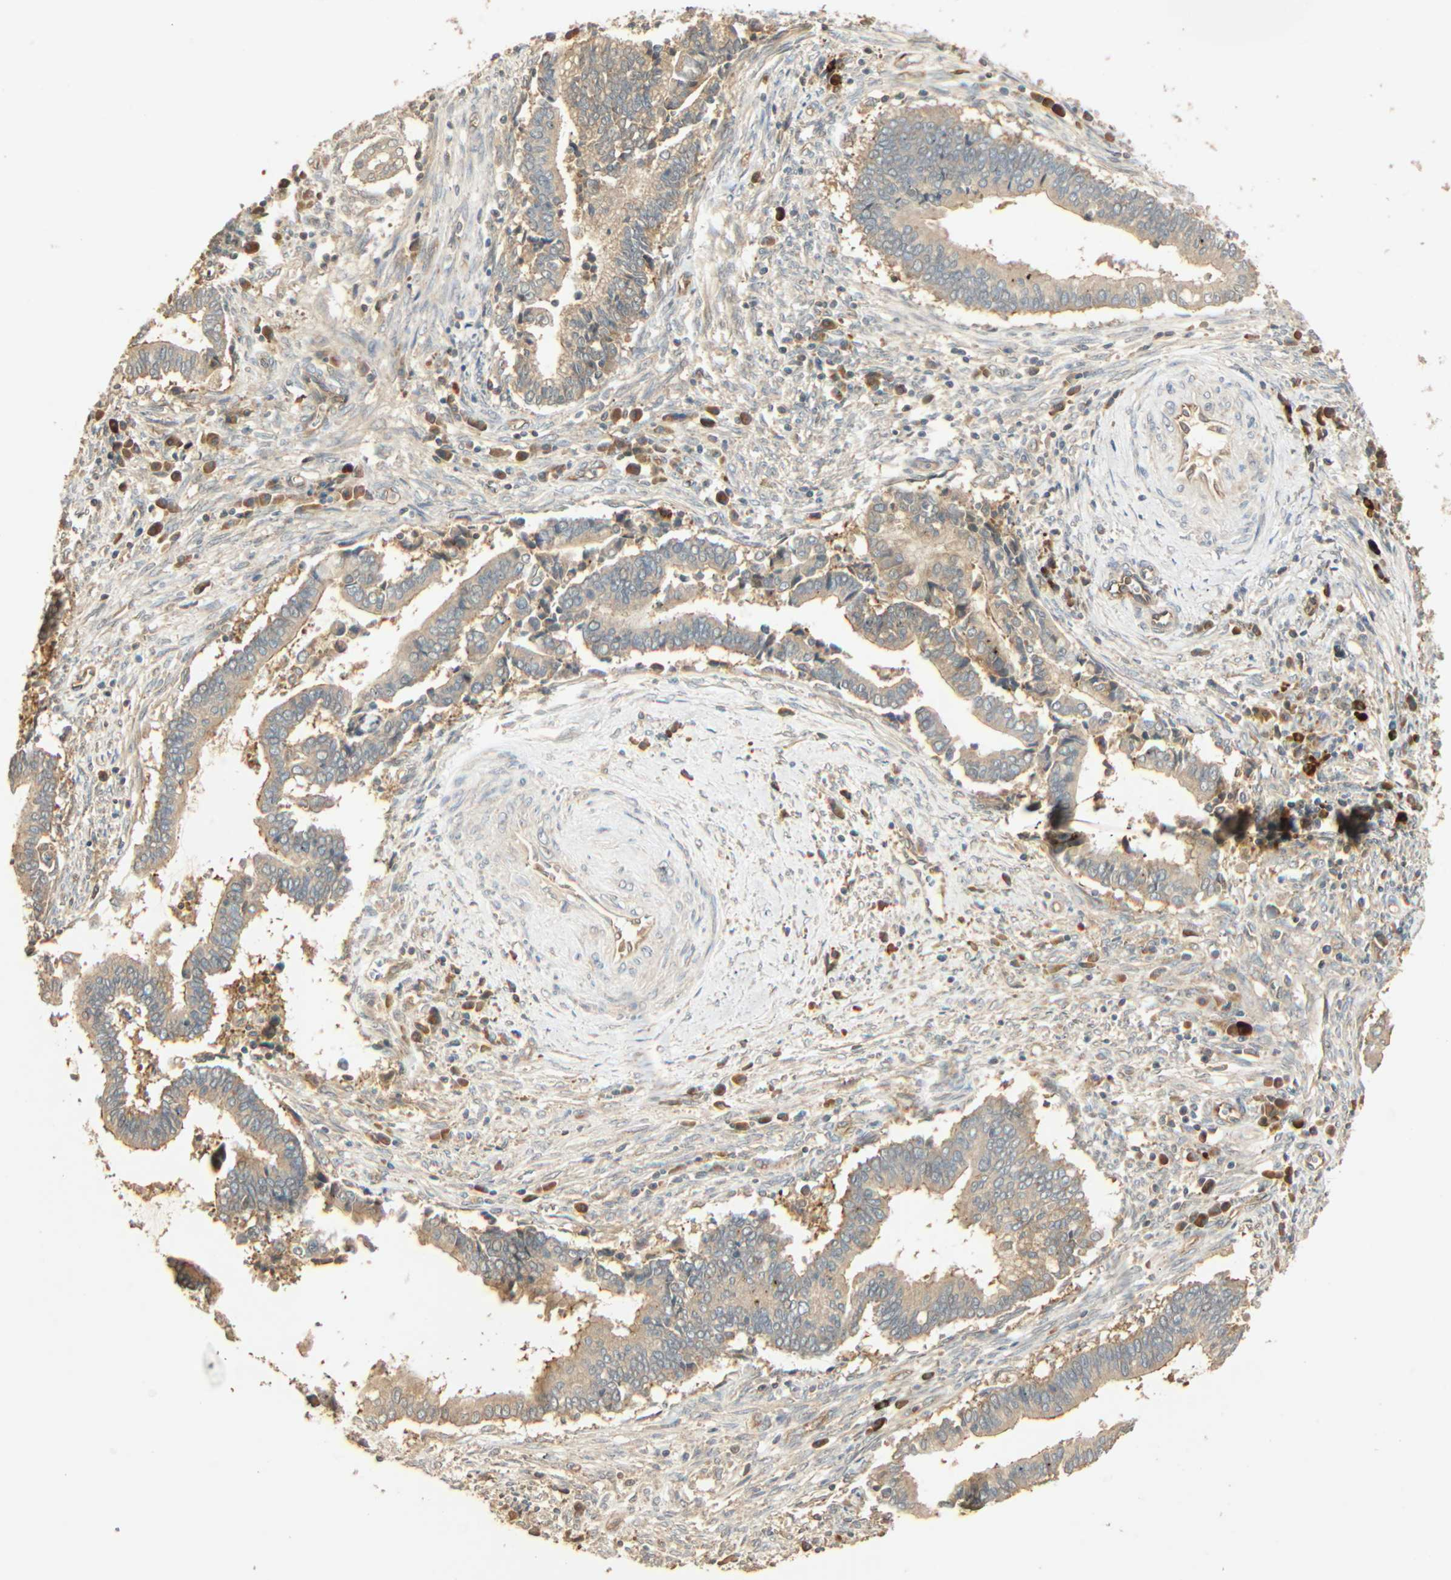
{"staining": {"intensity": "weak", "quantity": ">75%", "location": "cytoplasmic/membranous"}, "tissue": "cervical cancer", "cell_type": "Tumor cells", "image_type": "cancer", "snomed": [{"axis": "morphology", "description": "Adenocarcinoma, NOS"}, {"axis": "topography", "description": "Cervix"}], "caption": "Immunohistochemical staining of human cervical cancer (adenocarcinoma) displays low levels of weak cytoplasmic/membranous staining in about >75% of tumor cells. The staining was performed using DAB (3,3'-diaminobenzidine) to visualize the protein expression in brown, while the nuclei were stained in blue with hematoxylin (Magnification: 20x).", "gene": "GALK1", "patient": {"sex": "female", "age": 44}}